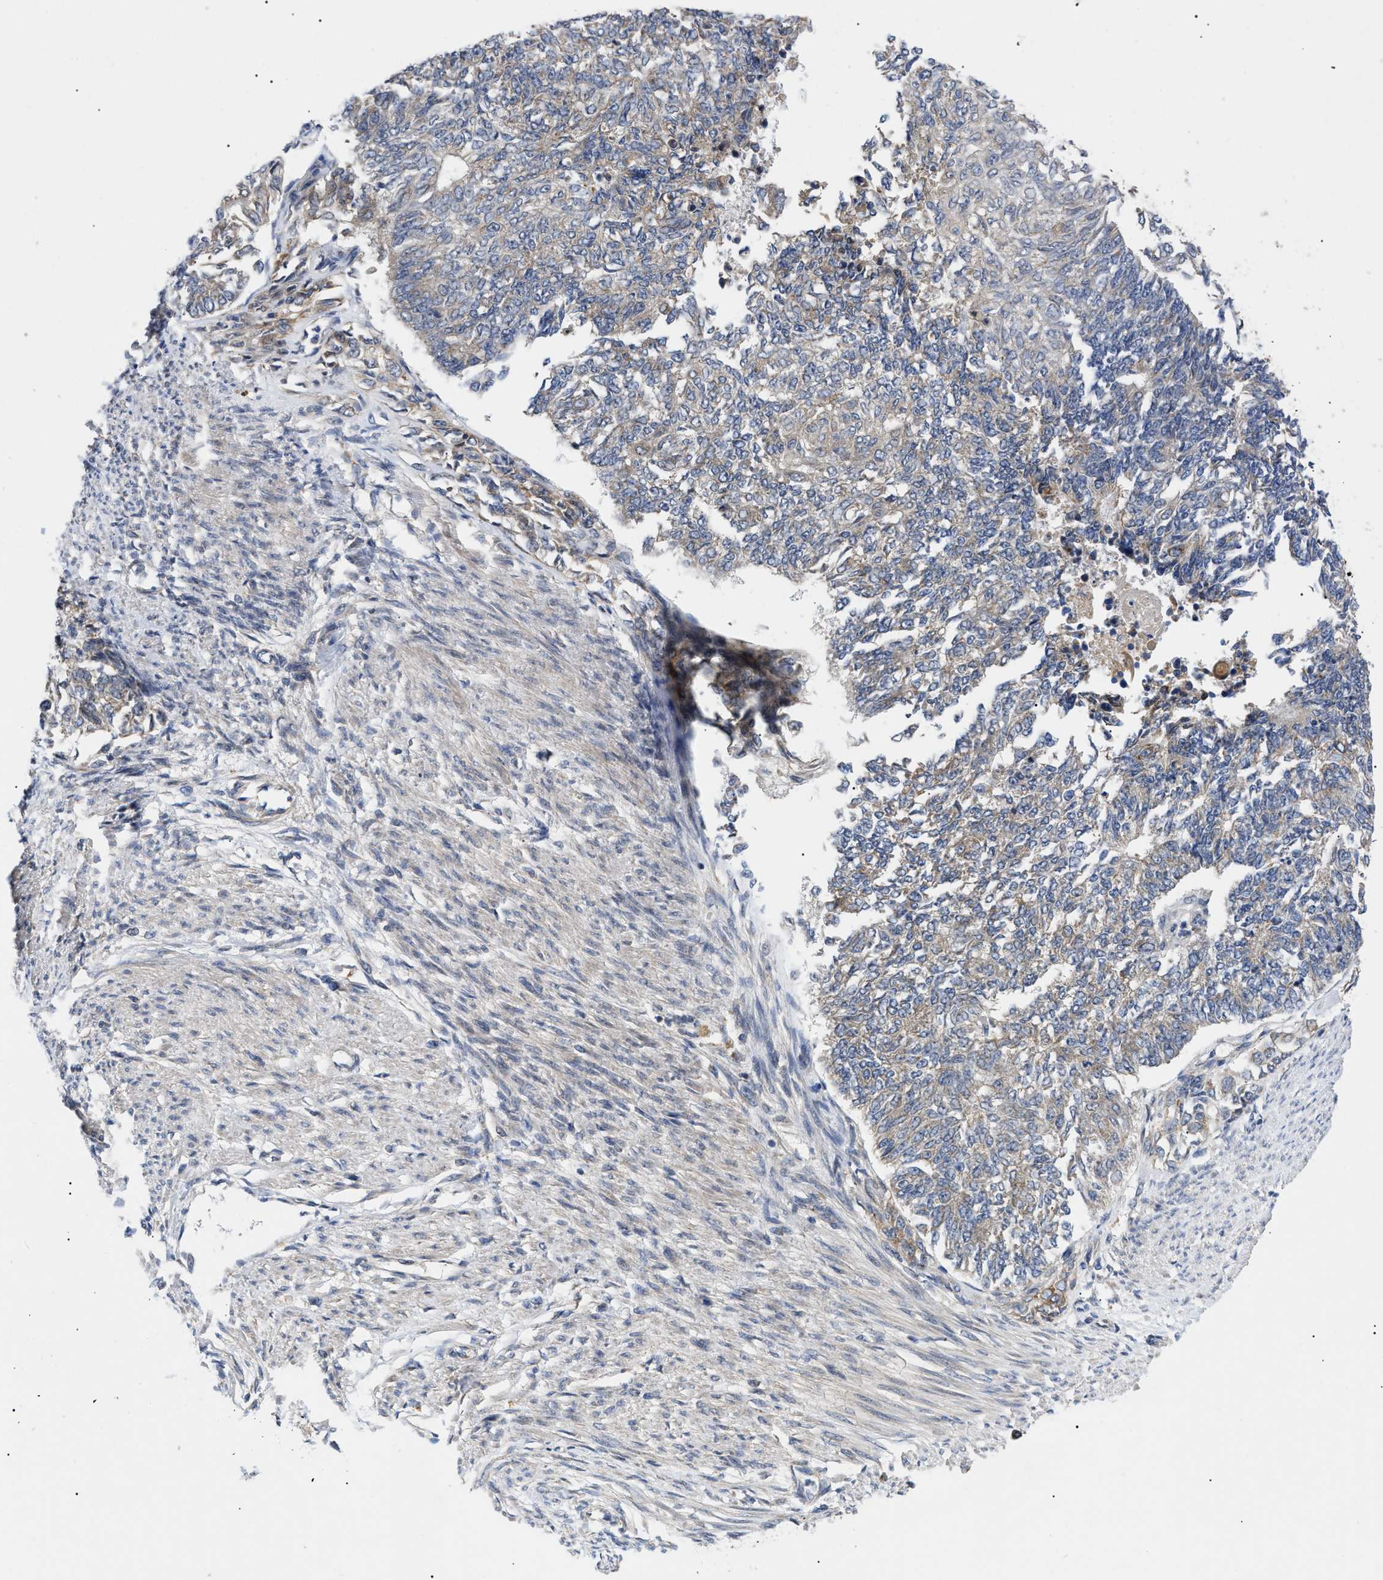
{"staining": {"intensity": "weak", "quantity": "25%-75%", "location": "cytoplasmic/membranous"}, "tissue": "endometrial cancer", "cell_type": "Tumor cells", "image_type": "cancer", "snomed": [{"axis": "morphology", "description": "Adenocarcinoma, NOS"}, {"axis": "topography", "description": "Endometrium"}], "caption": "Immunohistochemistry (IHC) histopathology image of neoplastic tissue: human endometrial adenocarcinoma stained using immunohistochemistry (IHC) demonstrates low levels of weak protein expression localized specifically in the cytoplasmic/membranous of tumor cells, appearing as a cytoplasmic/membranous brown color.", "gene": "ZBTB11", "patient": {"sex": "female", "age": 32}}